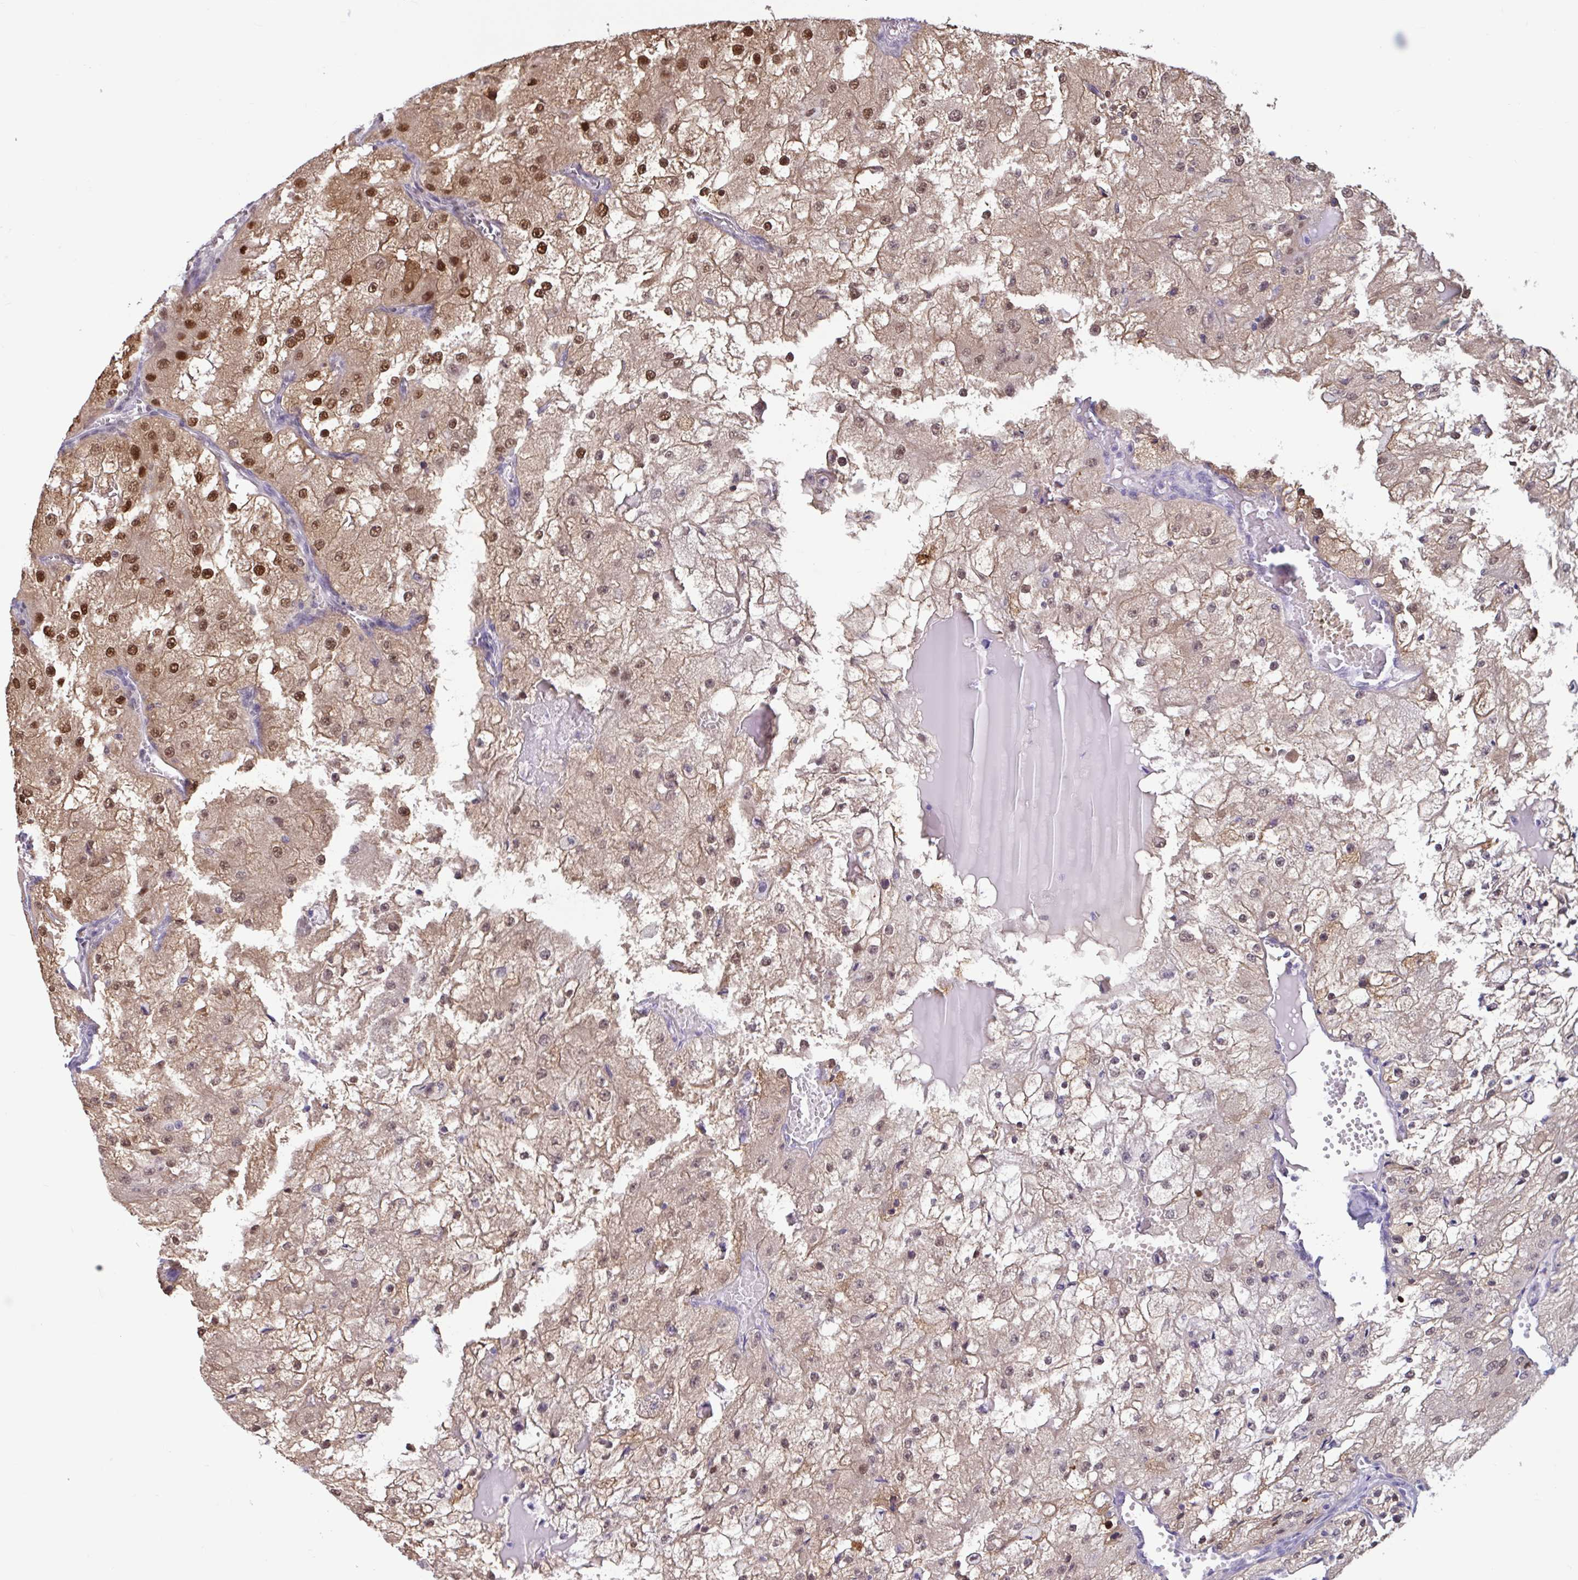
{"staining": {"intensity": "strong", "quantity": "<25%", "location": "nuclear"}, "tissue": "renal cancer", "cell_type": "Tumor cells", "image_type": "cancer", "snomed": [{"axis": "morphology", "description": "Adenocarcinoma, NOS"}, {"axis": "topography", "description": "Kidney"}], "caption": "A high-resolution histopathology image shows immunohistochemistry (IHC) staining of renal cancer, which reveals strong nuclear staining in about <25% of tumor cells. (DAB IHC, brown staining for protein, blue staining for nuclei).", "gene": "RBL1", "patient": {"sex": "female", "age": 74}}